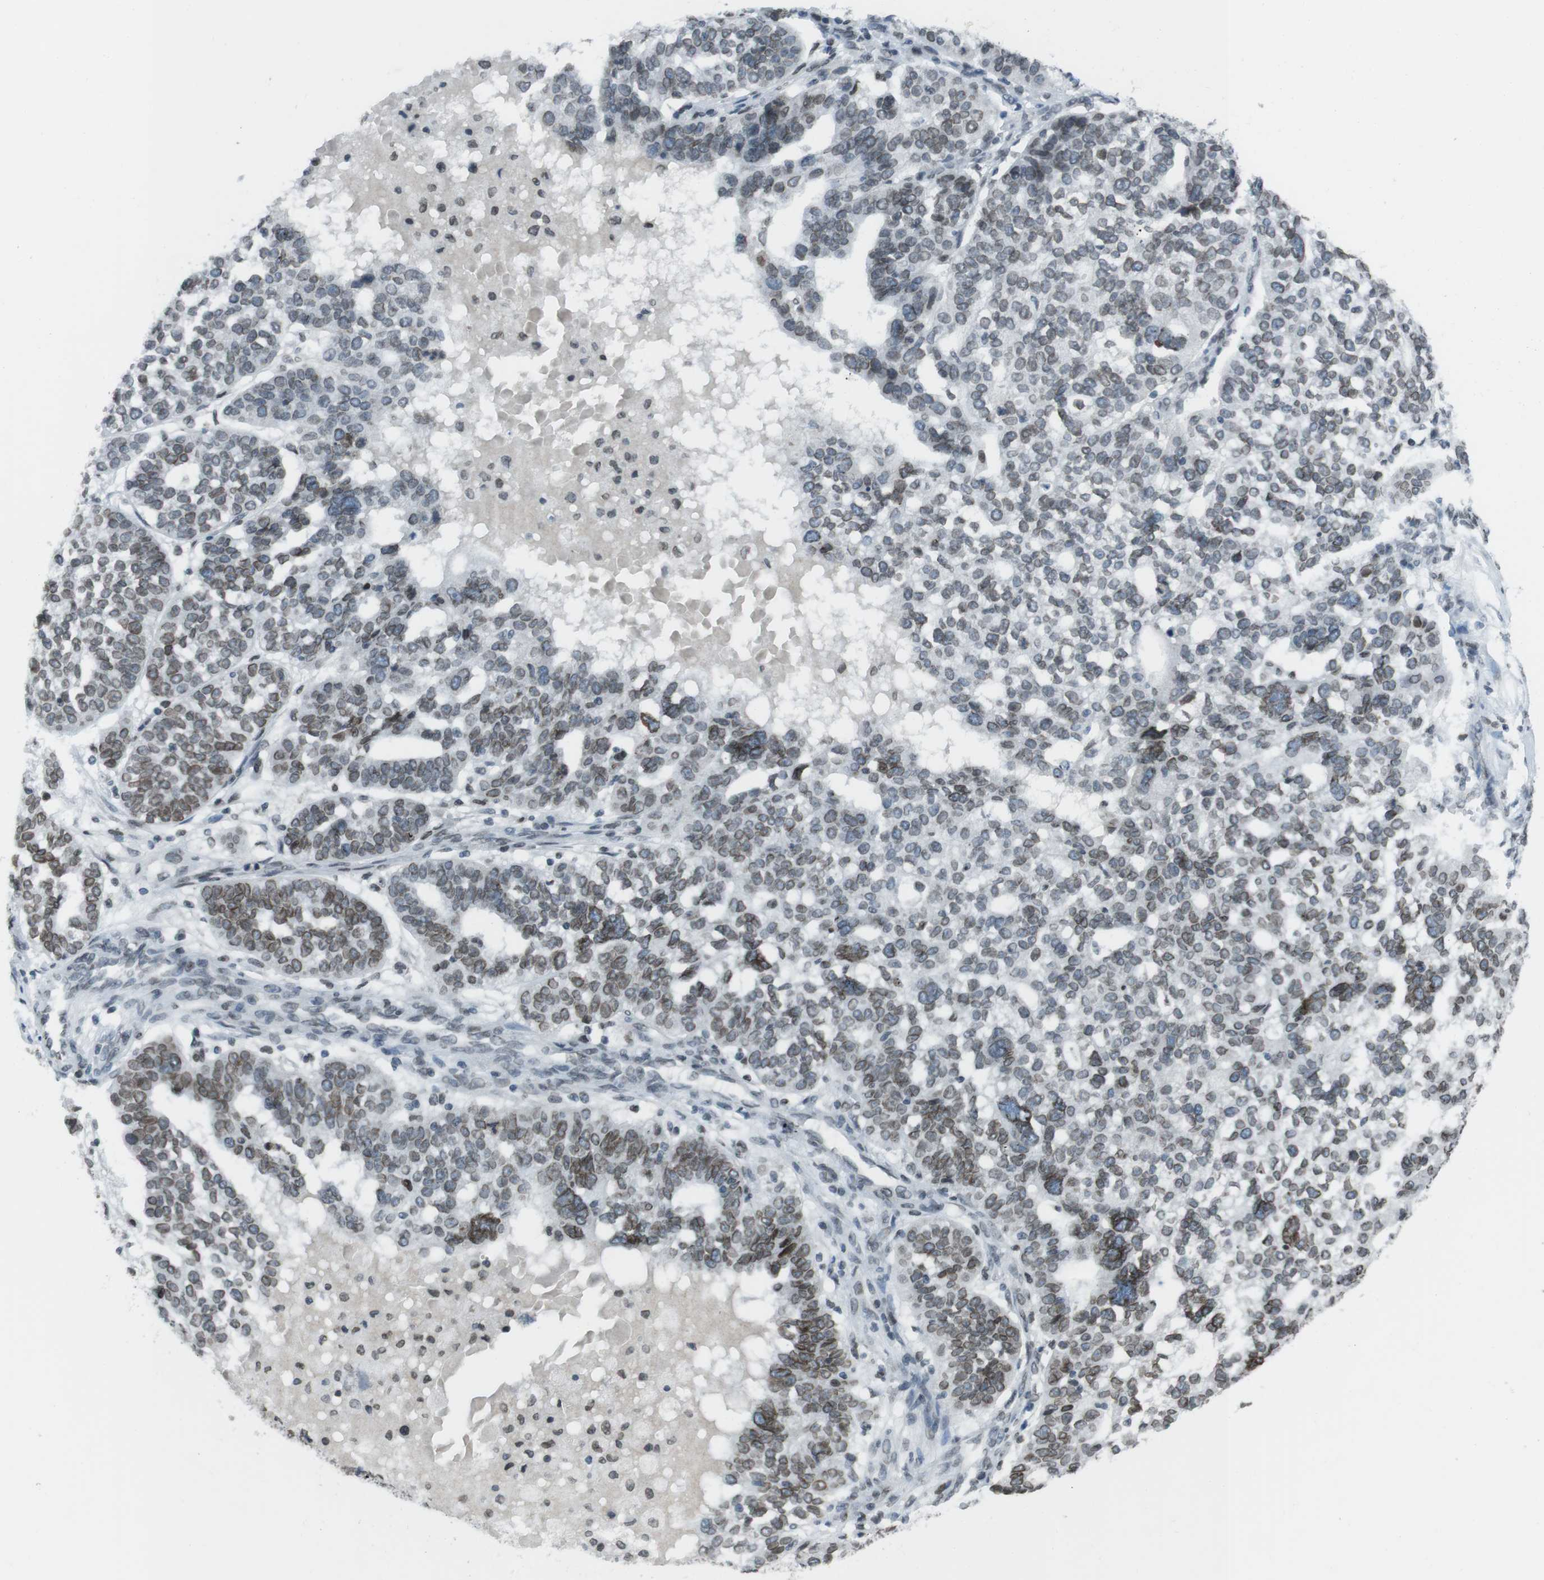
{"staining": {"intensity": "moderate", "quantity": ">75%", "location": "cytoplasmic/membranous,nuclear"}, "tissue": "ovarian cancer", "cell_type": "Tumor cells", "image_type": "cancer", "snomed": [{"axis": "morphology", "description": "Cystadenocarcinoma, serous, NOS"}, {"axis": "topography", "description": "Ovary"}], "caption": "DAB (3,3'-diaminobenzidine) immunohistochemical staining of human ovarian cancer (serous cystadenocarcinoma) reveals moderate cytoplasmic/membranous and nuclear protein positivity in approximately >75% of tumor cells.", "gene": "MAD1L1", "patient": {"sex": "female", "age": 59}}